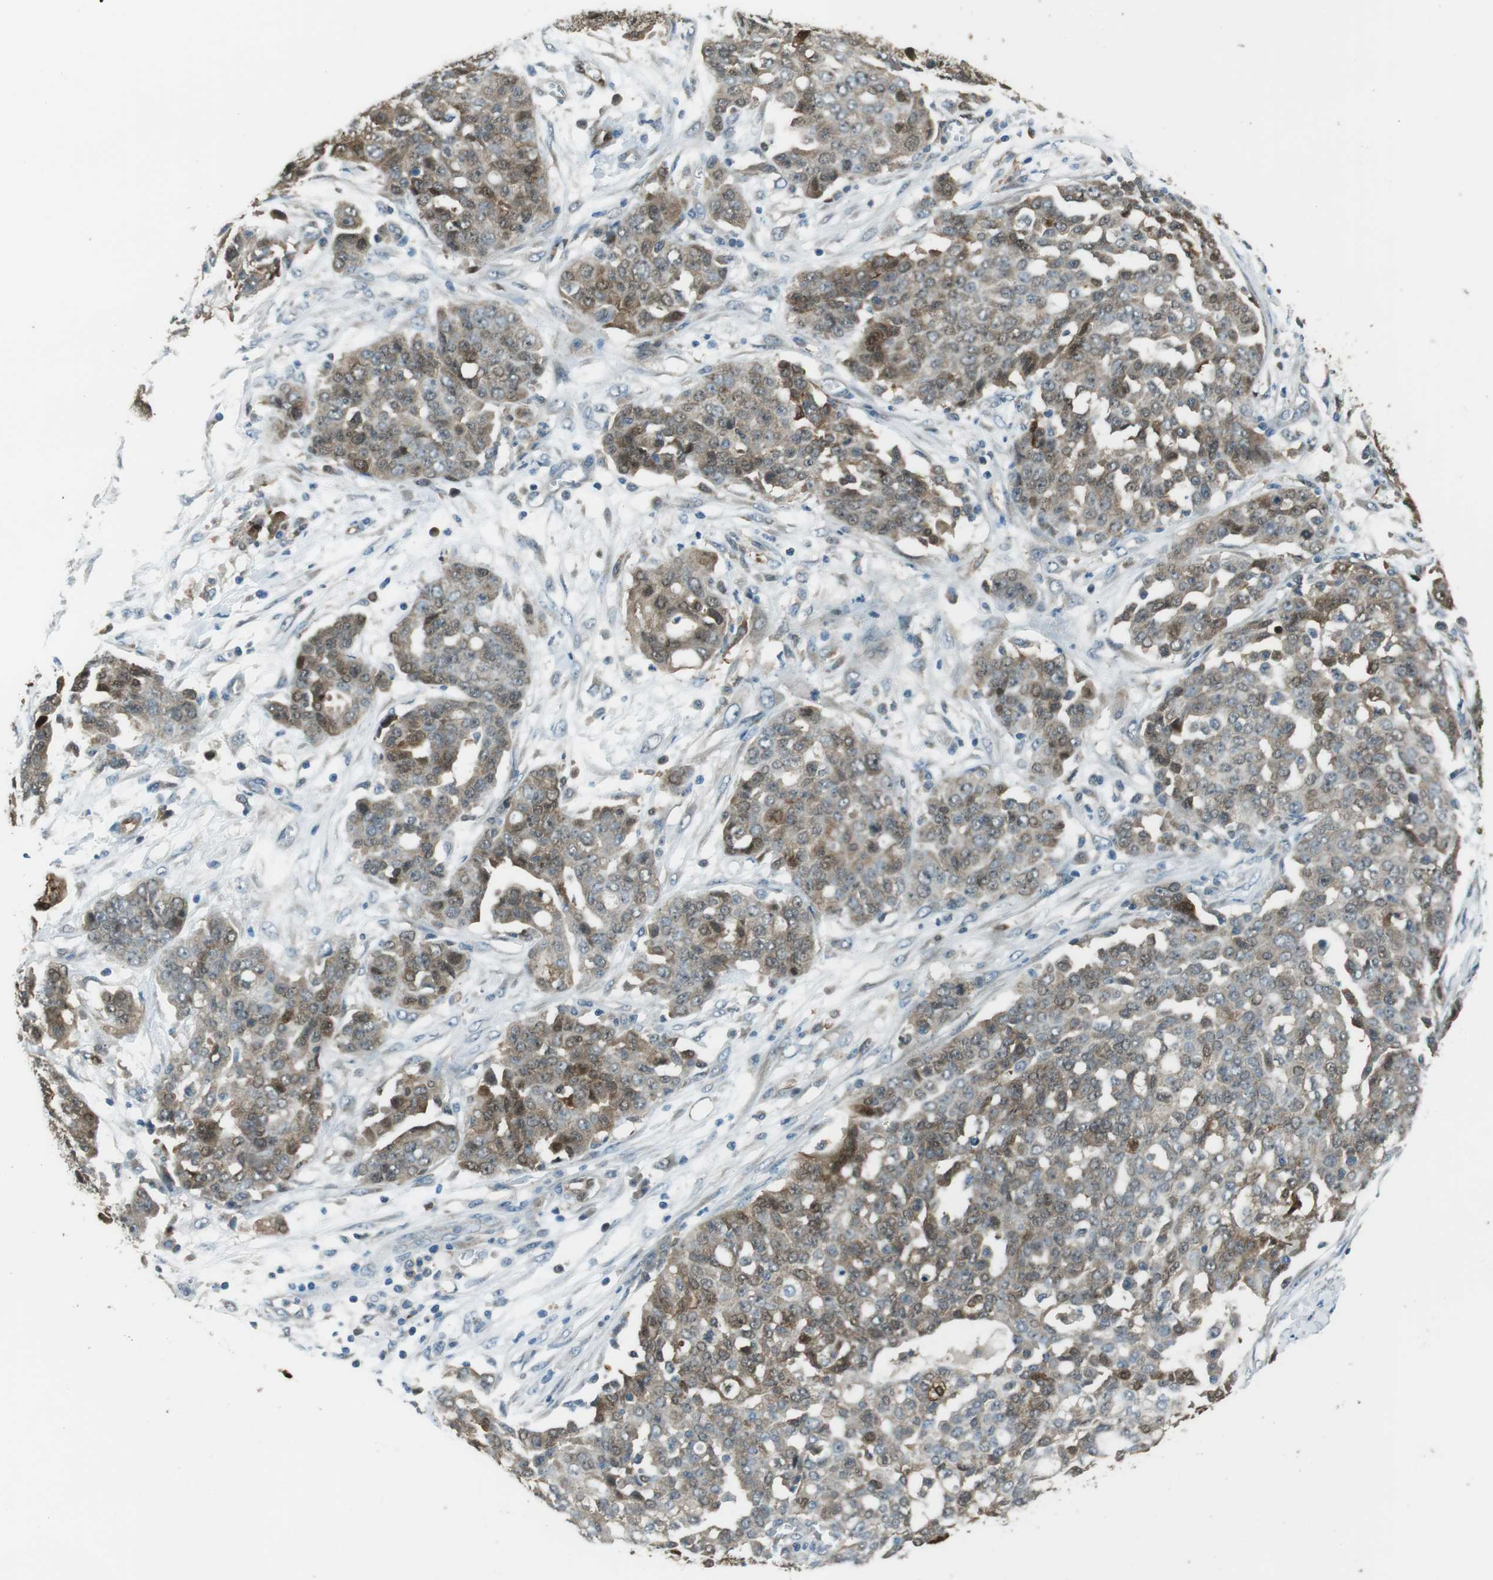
{"staining": {"intensity": "weak", "quantity": "25%-75%", "location": "cytoplasmic/membranous,nuclear"}, "tissue": "ovarian cancer", "cell_type": "Tumor cells", "image_type": "cancer", "snomed": [{"axis": "morphology", "description": "Cystadenocarcinoma, serous, NOS"}, {"axis": "topography", "description": "Soft tissue"}, {"axis": "topography", "description": "Ovary"}], "caption": "DAB (3,3'-diaminobenzidine) immunohistochemical staining of human ovarian serous cystadenocarcinoma demonstrates weak cytoplasmic/membranous and nuclear protein expression in about 25%-75% of tumor cells.", "gene": "MFAP3", "patient": {"sex": "female", "age": 57}}